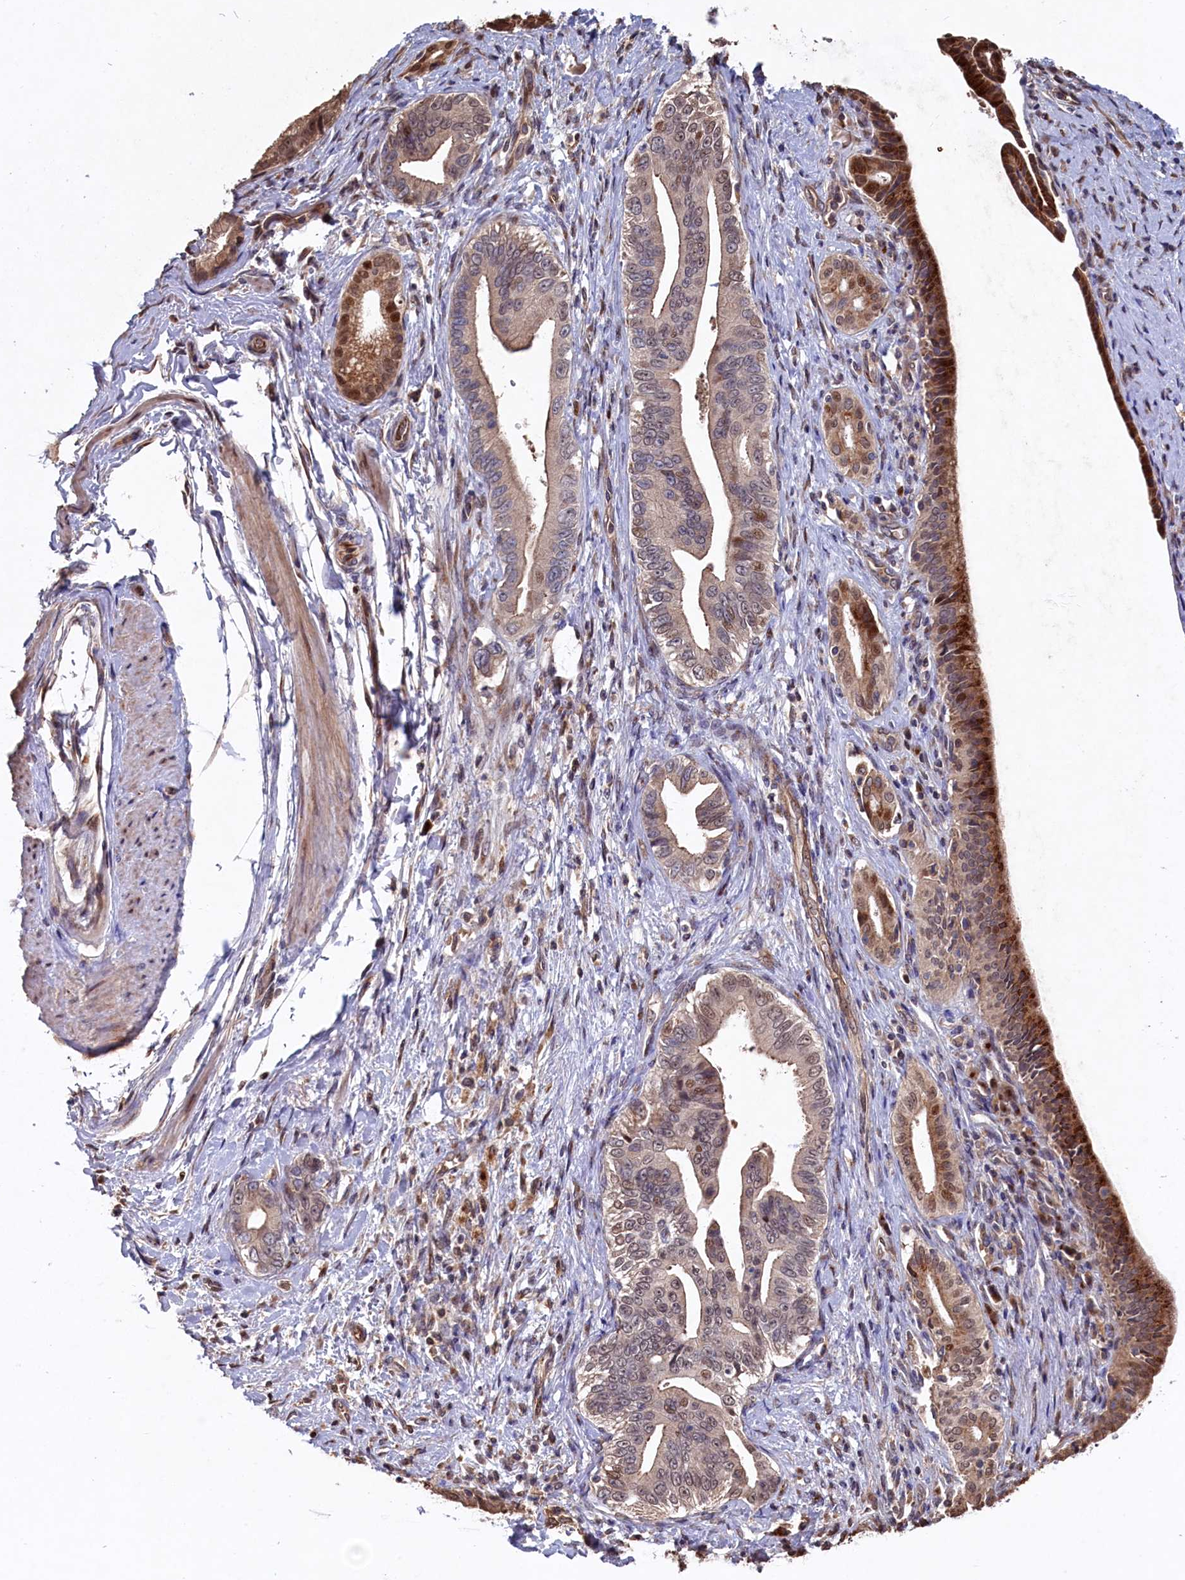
{"staining": {"intensity": "moderate", "quantity": "25%-75%", "location": "cytoplasmic/membranous,nuclear"}, "tissue": "pancreatic cancer", "cell_type": "Tumor cells", "image_type": "cancer", "snomed": [{"axis": "morphology", "description": "Adenocarcinoma, NOS"}, {"axis": "topography", "description": "Pancreas"}], "caption": "Human pancreatic adenocarcinoma stained with a brown dye shows moderate cytoplasmic/membranous and nuclear positive positivity in approximately 25%-75% of tumor cells.", "gene": "NAA60", "patient": {"sex": "female", "age": 55}}